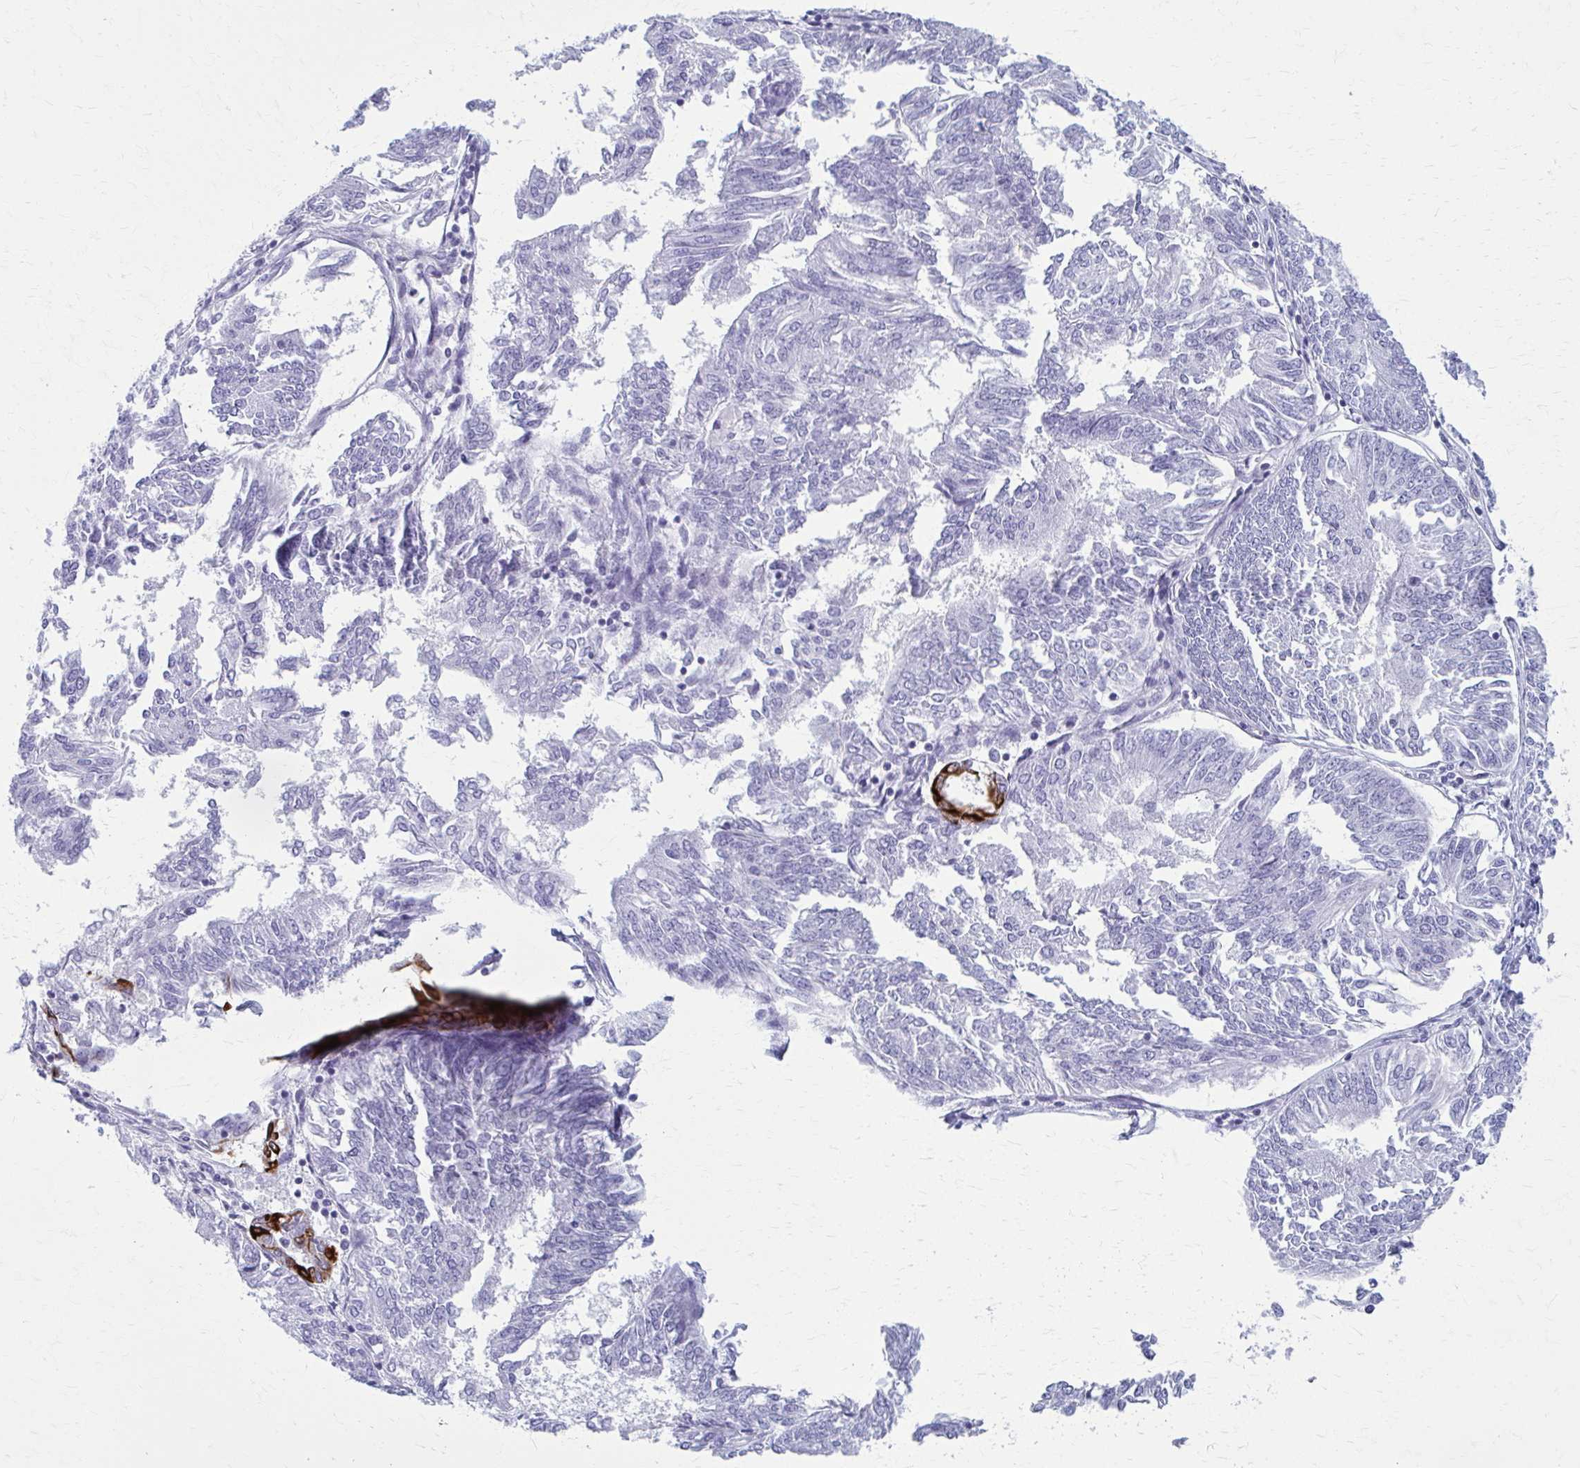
{"staining": {"intensity": "negative", "quantity": "none", "location": "none"}, "tissue": "endometrial cancer", "cell_type": "Tumor cells", "image_type": "cancer", "snomed": [{"axis": "morphology", "description": "Adenocarcinoma, NOS"}, {"axis": "topography", "description": "Endometrium"}], "caption": "Immunohistochemical staining of adenocarcinoma (endometrial) shows no significant staining in tumor cells.", "gene": "GFAP", "patient": {"sex": "female", "age": 58}}